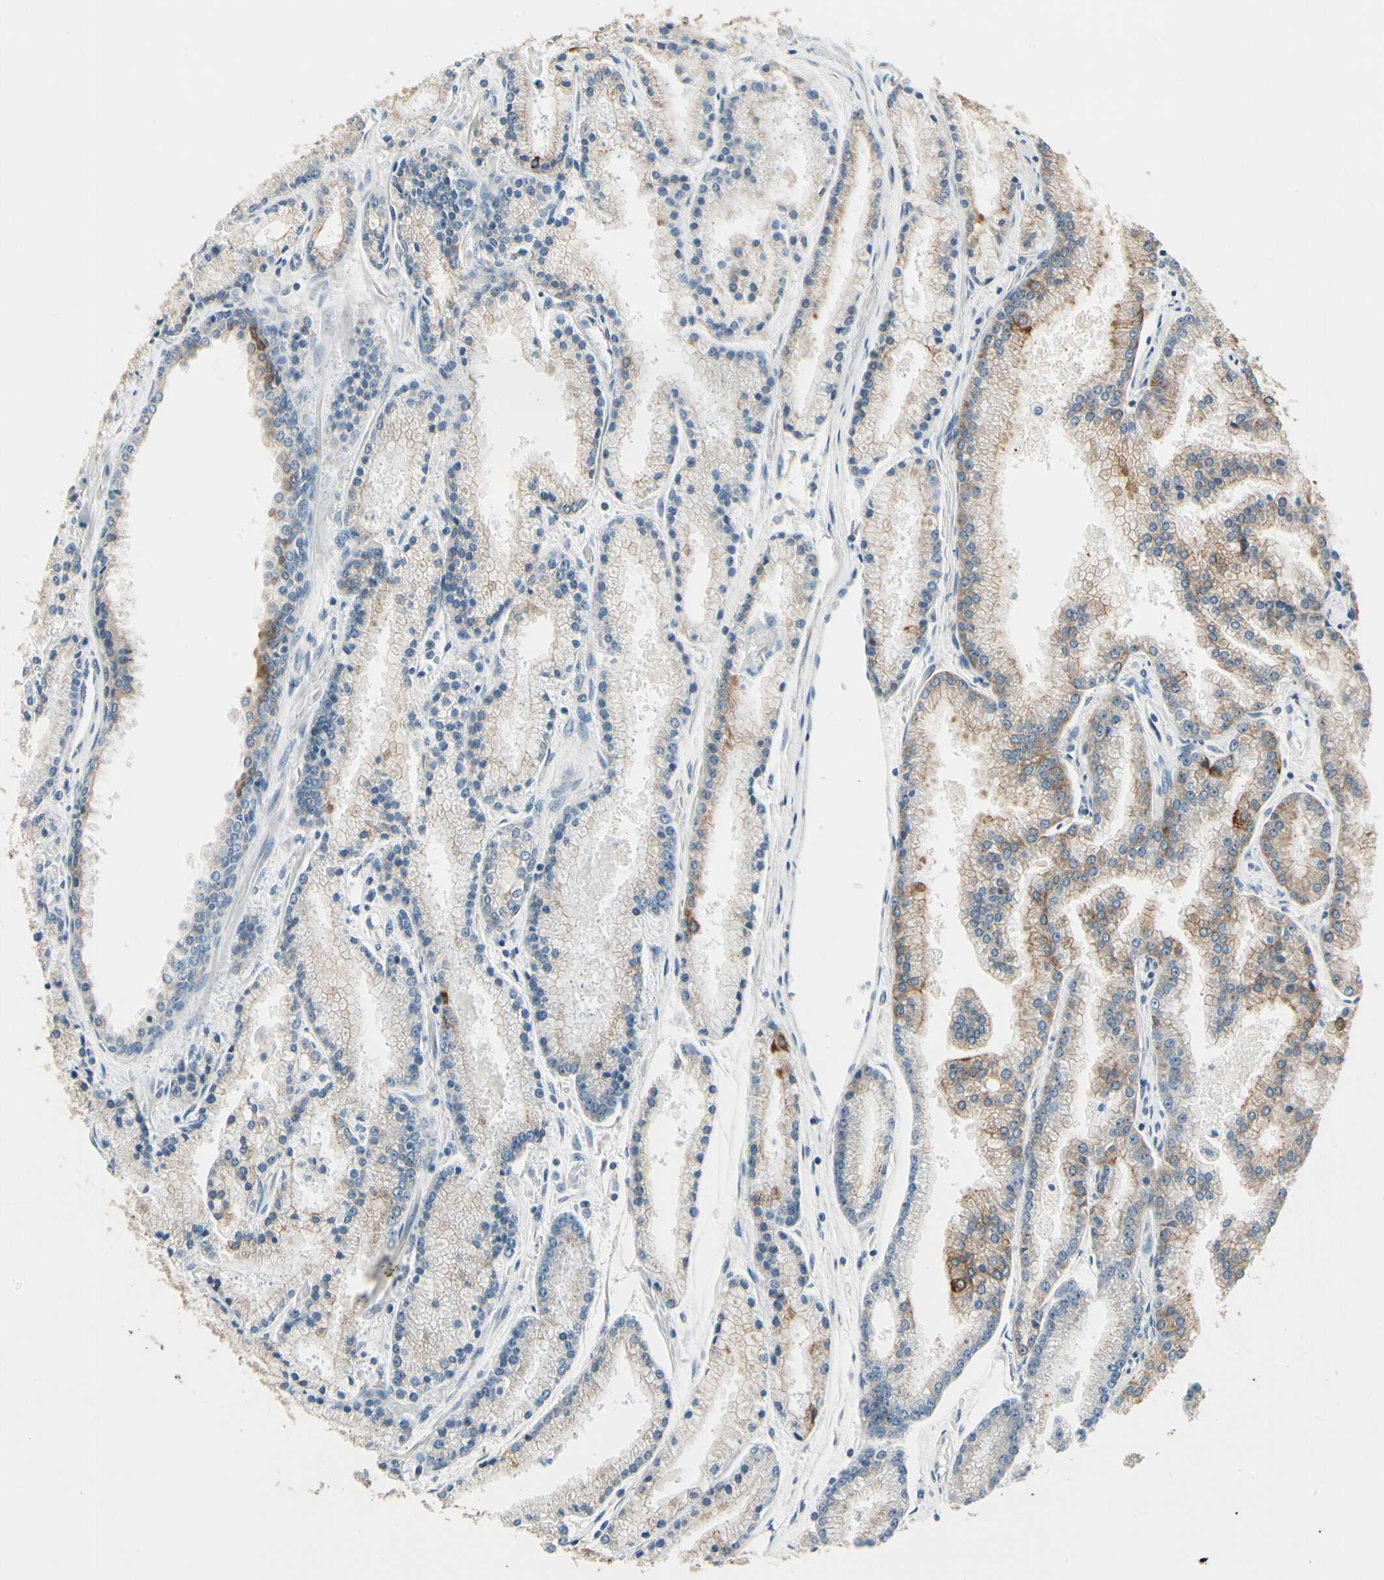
{"staining": {"intensity": "moderate", "quantity": "<25%", "location": "cytoplasmic/membranous"}, "tissue": "prostate cancer", "cell_type": "Tumor cells", "image_type": "cancer", "snomed": [{"axis": "morphology", "description": "Adenocarcinoma, High grade"}, {"axis": "topography", "description": "Prostate"}], "caption": "Approximately <25% of tumor cells in human prostate cancer exhibit moderate cytoplasmic/membranous protein expression as visualized by brown immunohistochemical staining.", "gene": "DUSP12", "patient": {"sex": "male", "age": 61}}